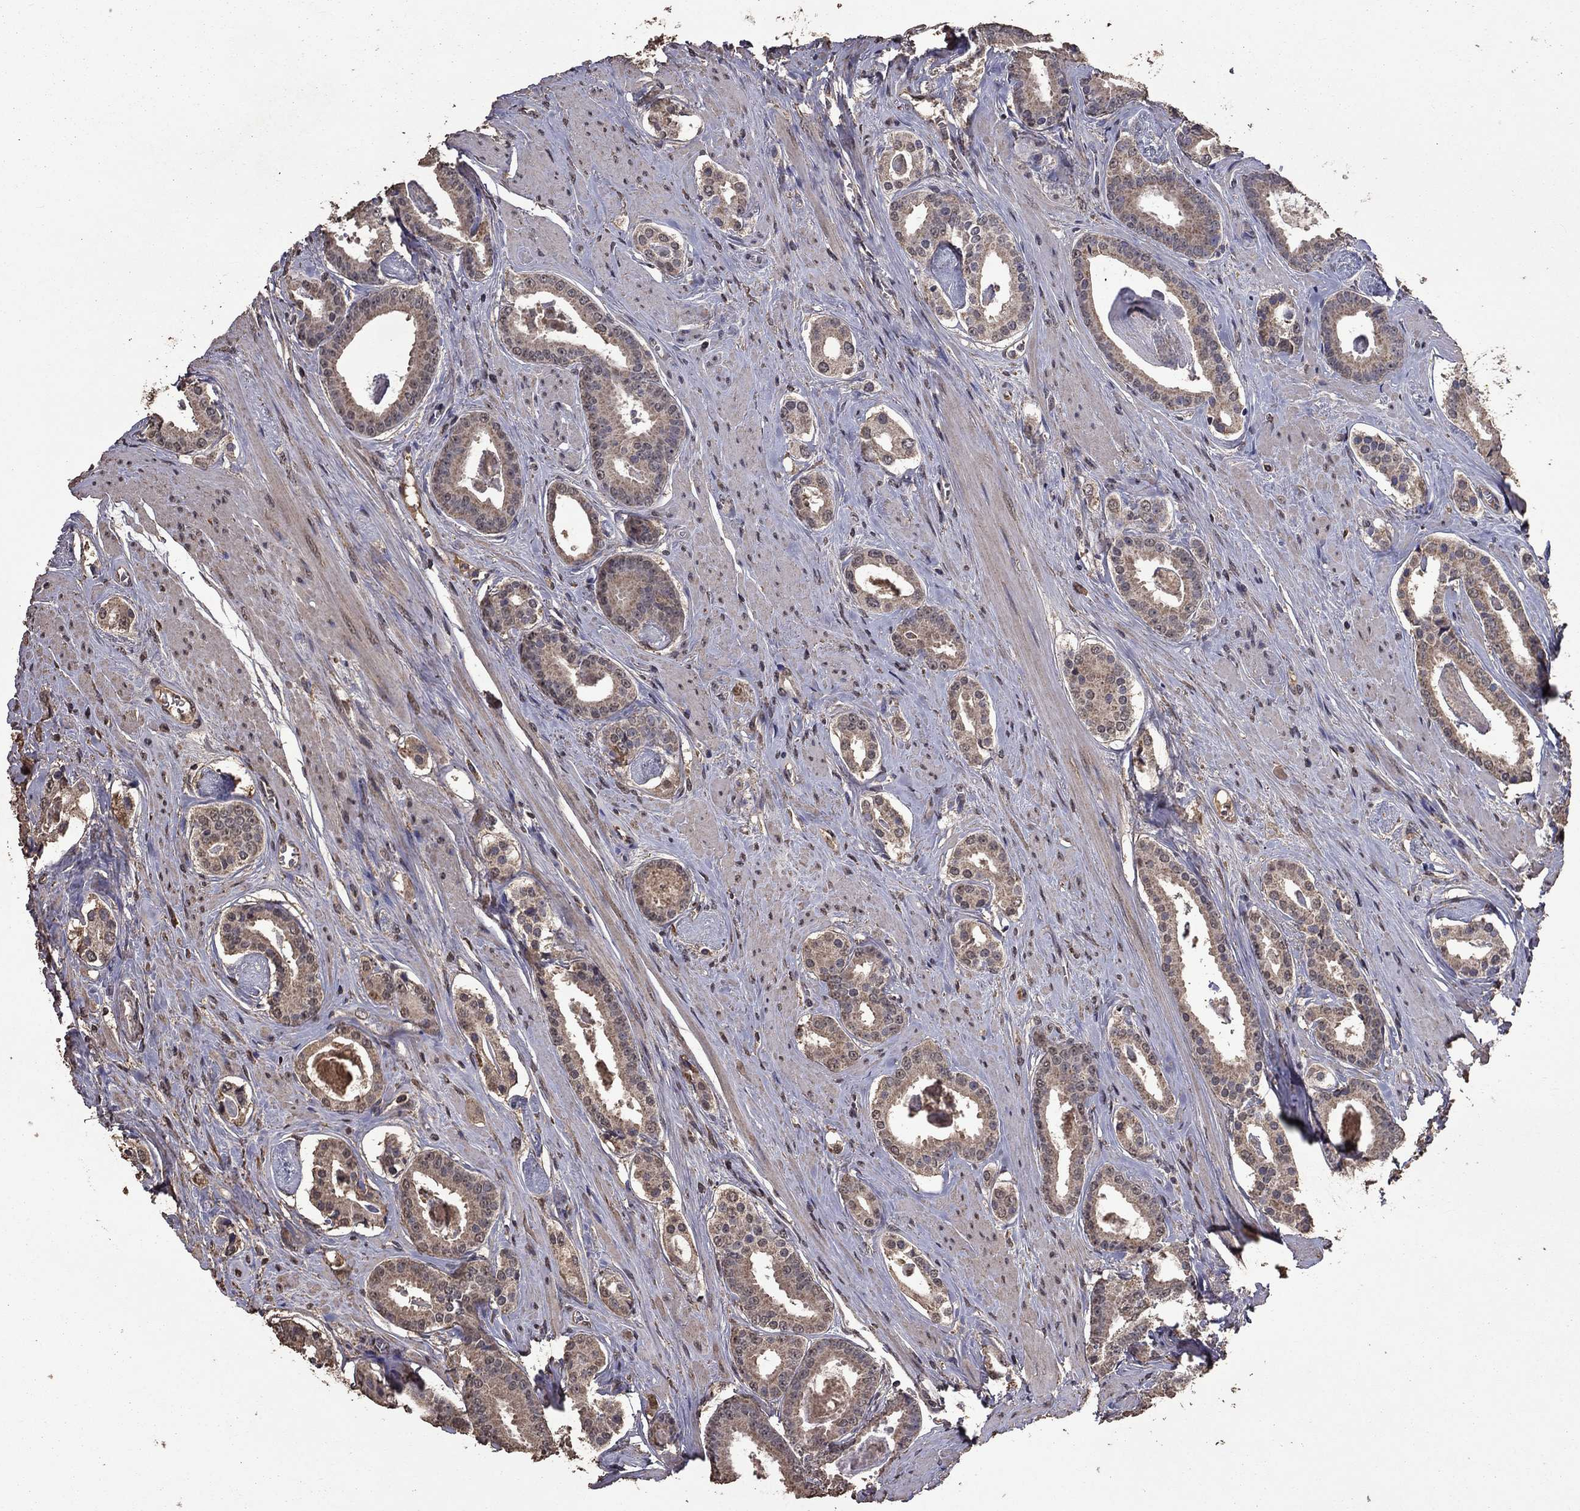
{"staining": {"intensity": "weak", "quantity": "25%-75%", "location": "cytoplasmic/membranous"}, "tissue": "prostate cancer", "cell_type": "Tumor cells", "image_type": "cancer", "snomed": [{"axis": "morphology", "description": "Adenocarcinoma, NOS"}, {"axis": "topography", "description": "Prostate"}], "caption": "DAB immunohistochemical staining of prostate adenocarcinoma displays weak cytoplasmic/membranous protein expression in approximately 25%-75% of tumor cells.", "gene": "SERPINA5", "patient": {"sex": "male", "age": 61}}